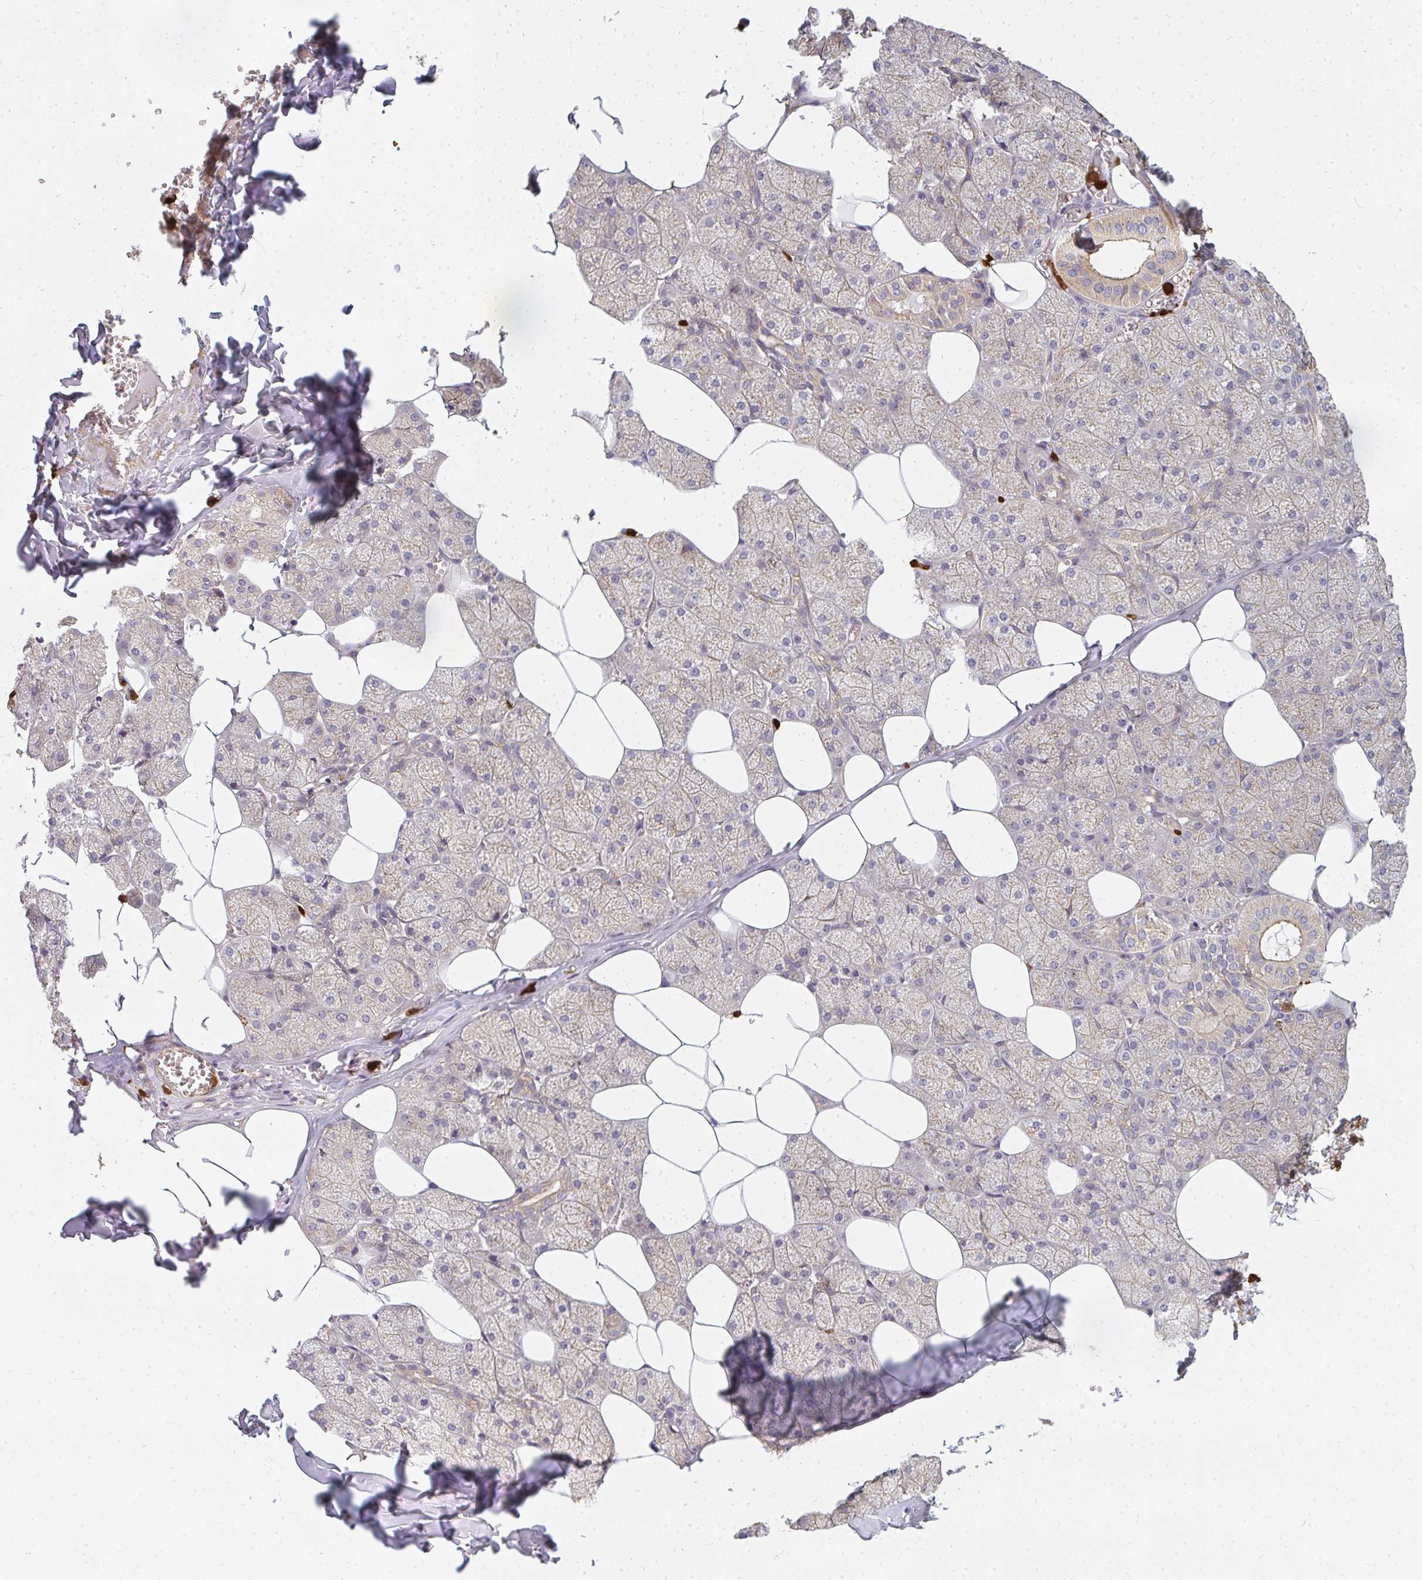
{"staining": {"intensity": "moderate", "quantity": "25%-75%", "location": "cytoplasmic/membranous"}, "tissue": "salivary gland", "cell_type": "Glandular cells", "image_type": "normal", "snomed": [{"axis": "morphology", "description": "Normal tissue, NOS"}, {"axis": "topography", "description": "Salivary gland"}, {"axis": "topography", "description": "Peripheral nerve tissue"}], "caption": "Immunohistochemical staining of benign human salivary gland displays 25%-75% levels of moderate cytoplasmic/membranous protein expression in approximately 25%-75% of glandular cells. Immunohistochemistry (ihc) stains the protein in brown and the nuclei are stained blue.", "gene": "CNTRL", "patient": {"sex": "male", "age": 38}}